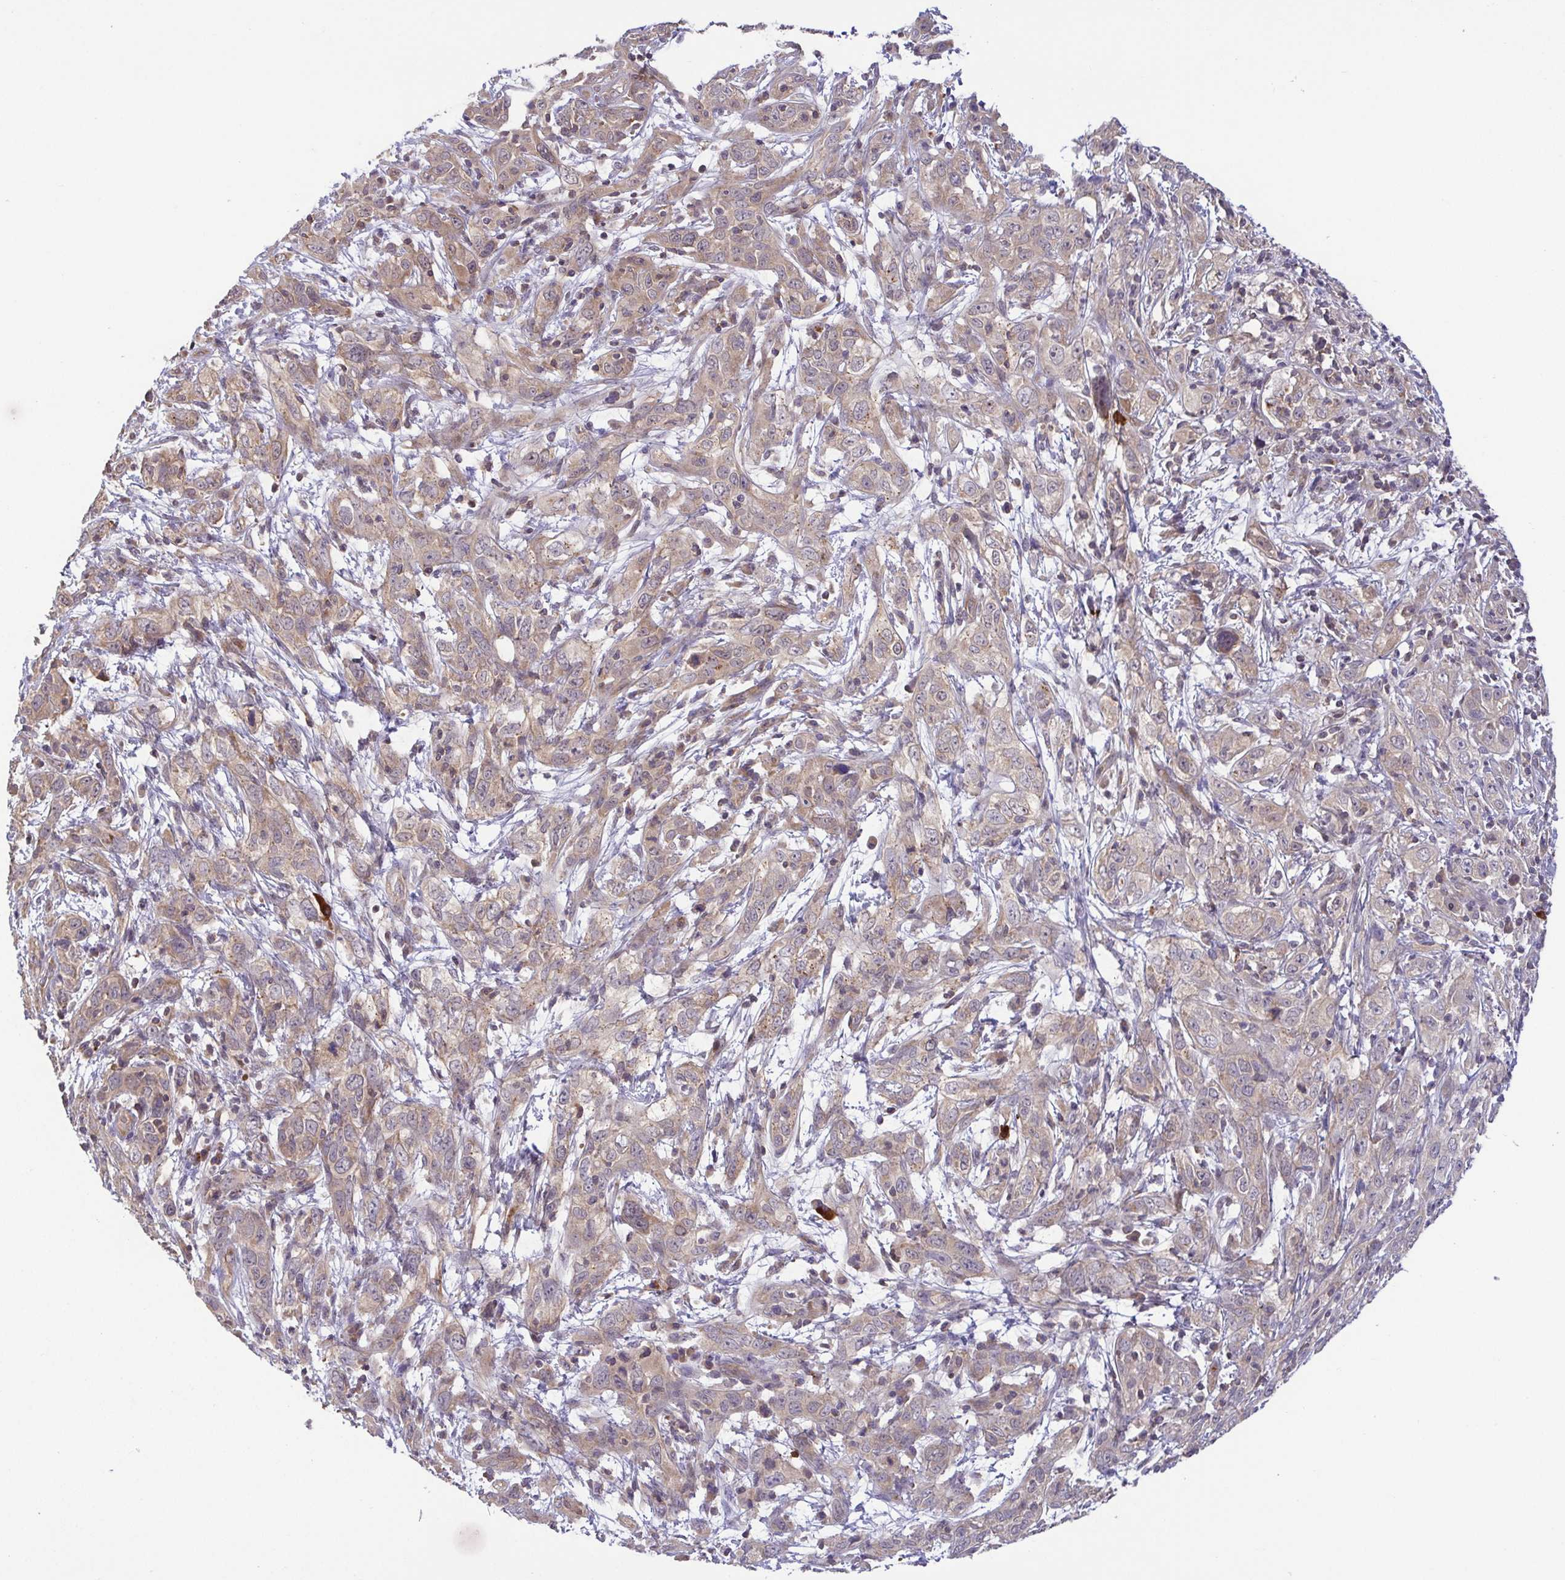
{"staining": {"intensity": "weak", "quantity": "25%-75%", "location": "cytoplasmic/membranous"}, "tissue": "cervical cancer", "cell_type": "Tumor cells", "image_type": "cancer", "snomed": [{"axis": "morphology", "description": "Adenocarcinoma, NOS"}, {"axis": "topography", "description": "Cervix"}], "caption": "Immunohistochemical staining of adenocarcinoma (cervical) demonstrates weak cytoplasmic/membranous protein staining in about 25%-75% of tumor cells.", "gene": "OSBPL7", "patient": {"sex": "female", "age": 40}}